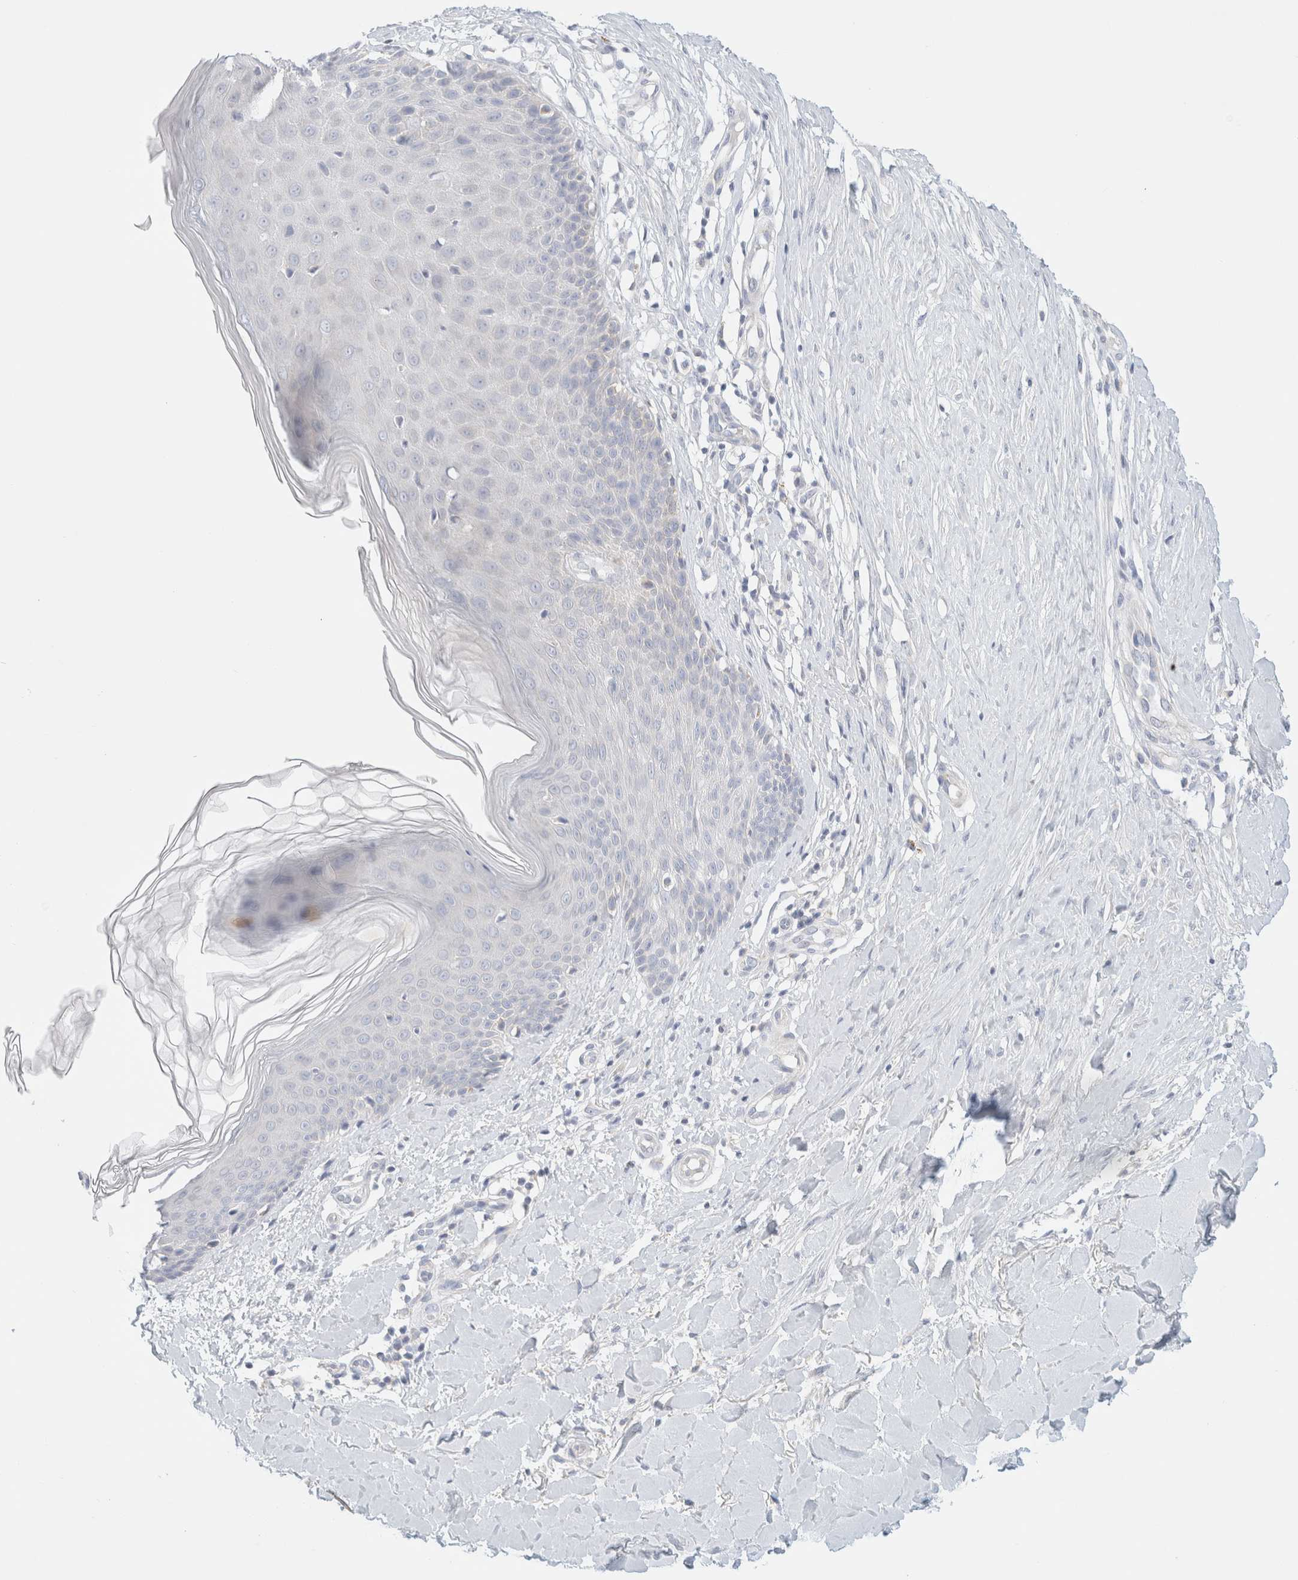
{"staining": {"intensity": "negative", "quantity": "none", "location": "none"}, "tissue": "skin", "cell_type": "Fibroblasts", "image_type": "normal", "snomed": [{"axis": "morphology", "description": "Normal tissue, NOS"}, {"axis": "topography", "description": "Skin"}], "caption": "This is an IHC photomicrograph of unremarkable human skin. There is no positivity in fibroblasts.", "gene": "HEXD", "patient": {"sex": "male", "age": 41}}